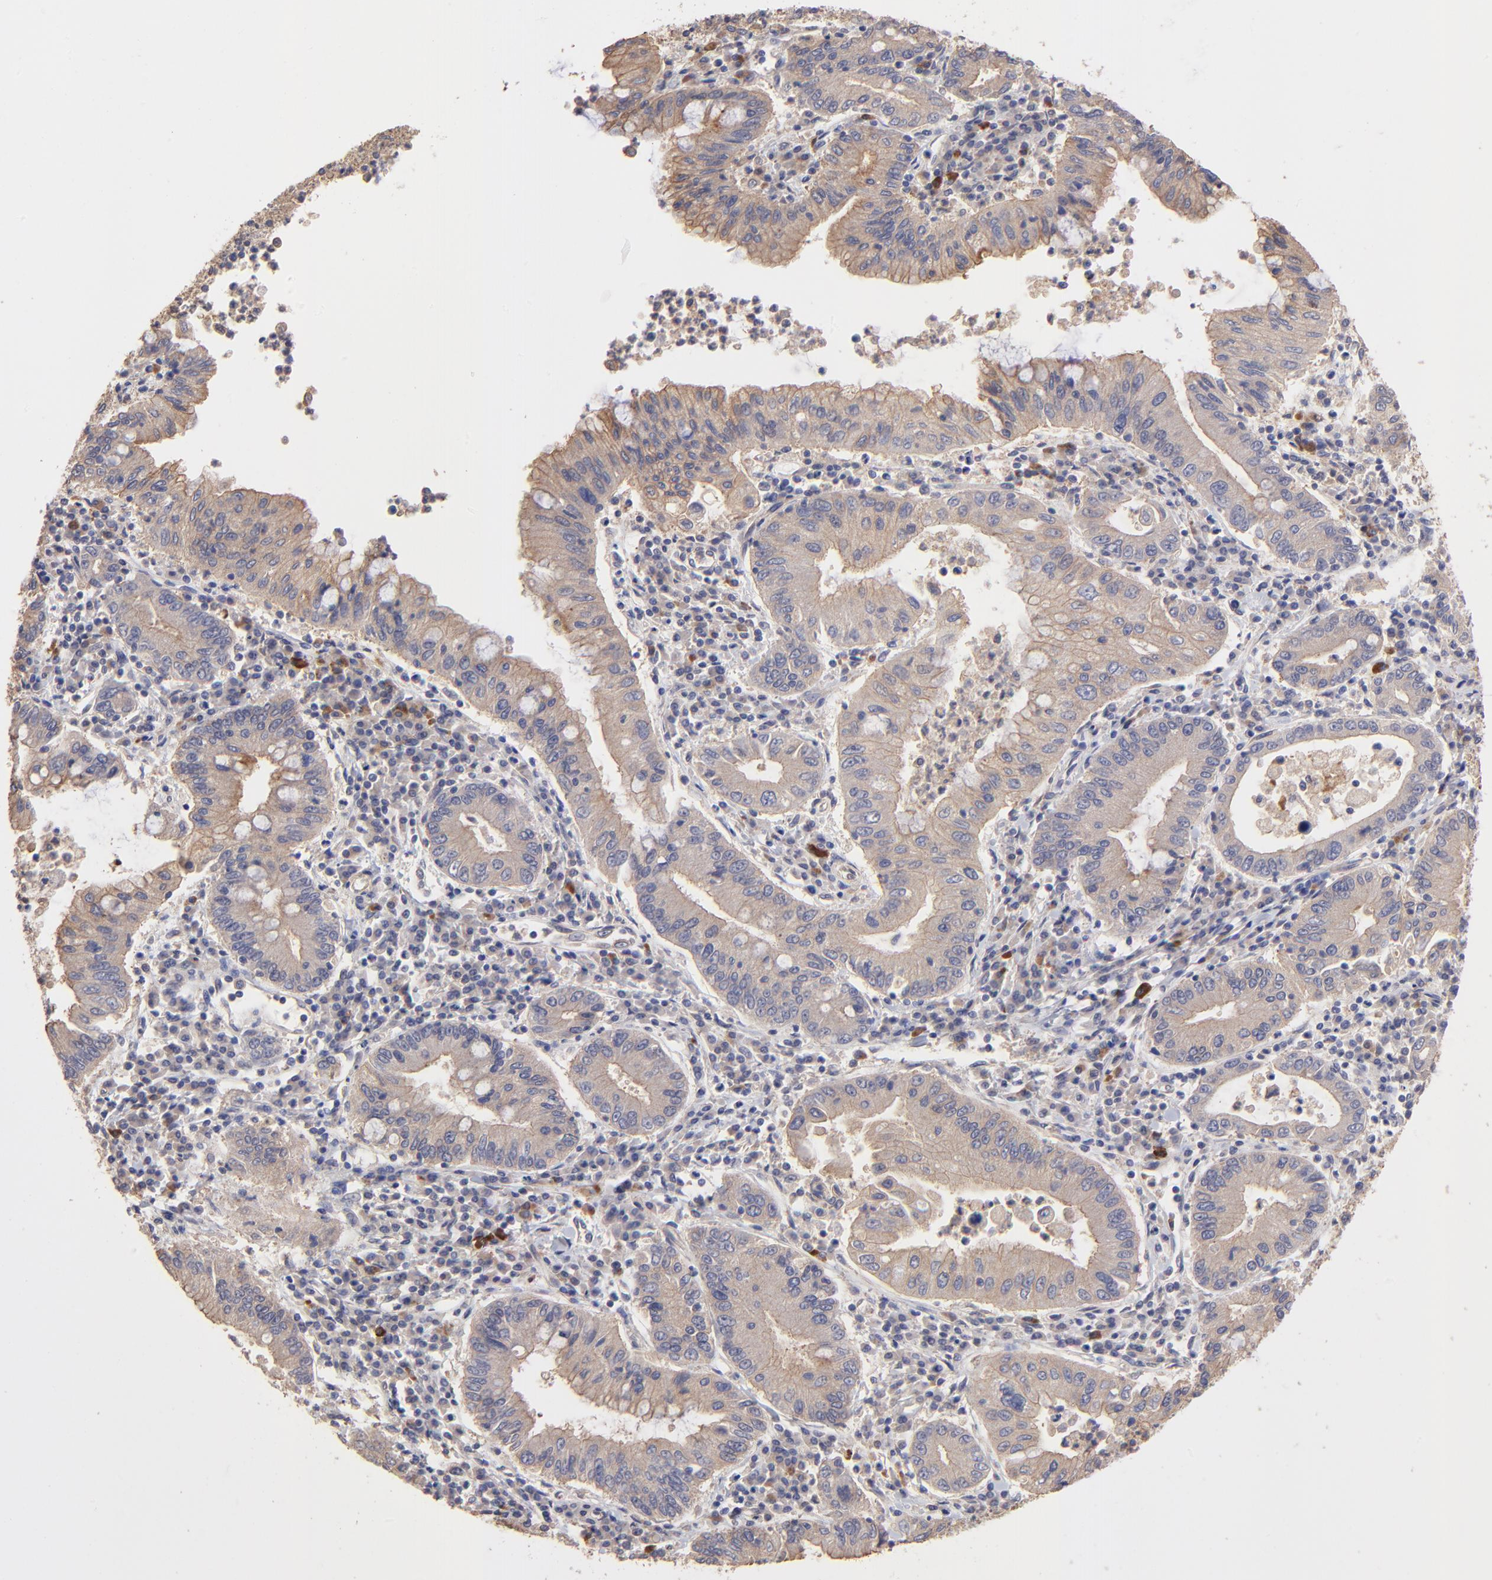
{"staining": {"intensity": "moderate", "quantity": "25%-75%", "location": "cytoplasmic/membranous"}, "tissue": "stomach cancer", "cell_type": "Tumor cells", "image_type": "cancer", "snomed": [{"axis": "morphology", "description": "Normal tissue, NOS"}, {"axis": "morphology", "description": "Adenocarcinoma, NOS"}, {"axis": "topography", "description": "Esophagus"}, {"axis": "topography", "description": "Stomach, upper"}, {"axis": "topography", "description": "Peripheral nerve tissue"}], "caption": "A brown stain shows moderate cytoplasmic/membranous staining of a protein in human stomach adenocarcinoma tumor cells.", "gene": "ASB7", "patient": {"sex": "male", "age": 62}}